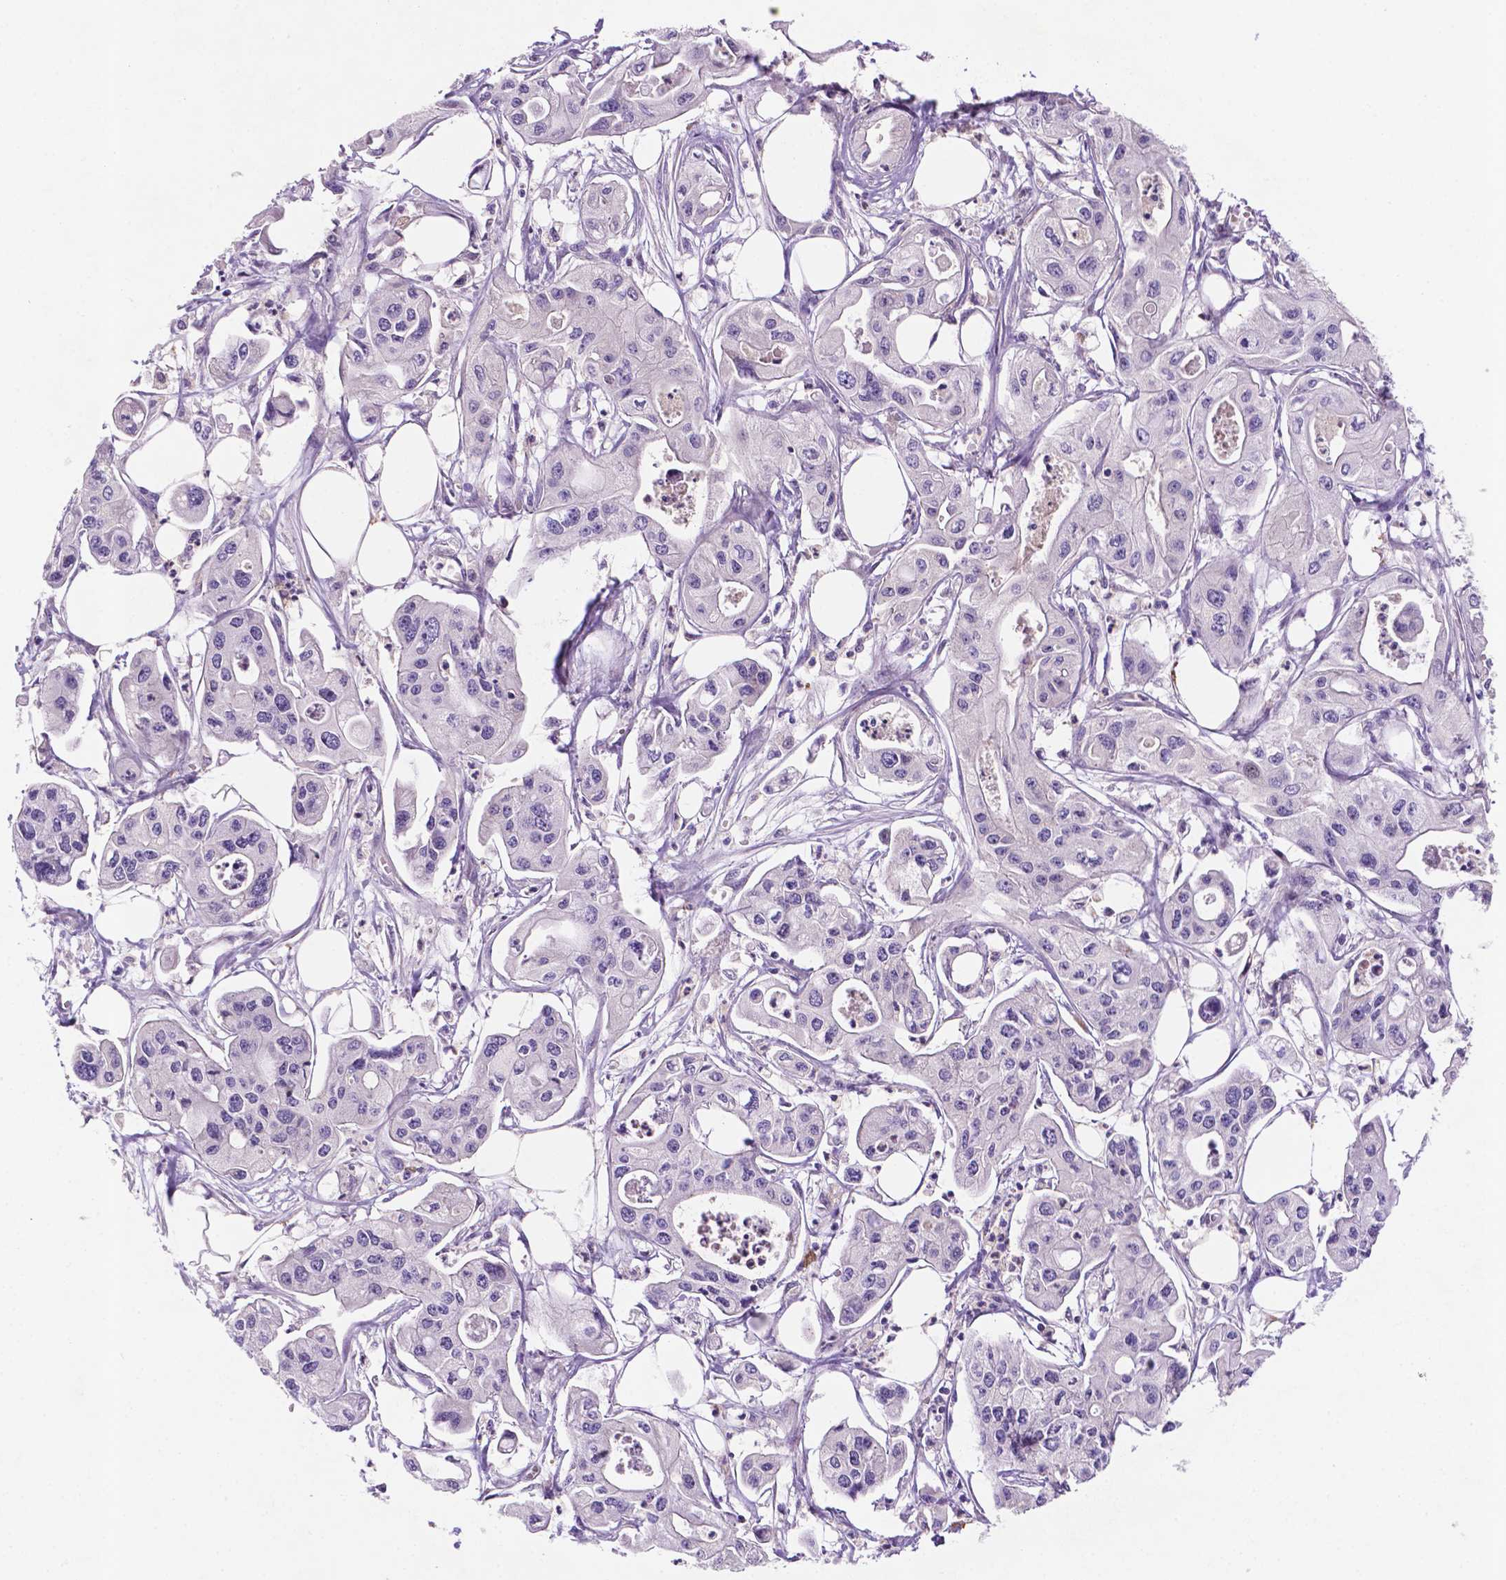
{"staining": {"intensity": "negative", "quantity": "none", "location": "none"}, "tissue": "pancreatic cancer", "cell_type": "Tumor cells", "image_type": "cancer", "snomed": [{"axis": "morphology", "description": "Adenocarcinoma, NOS"}, {"axis": "topography", "description": "Pancreas"}], "caption": "The immunohistochemistry (IHC) image has no significant expression in tumor cells of pancreatic cancer tissue. (Immunohistochemistry (ihc), brightfield microscopy, high magnification).", "gene": "TM4SF20", "patient": {"sex": "male", "age": 70}}